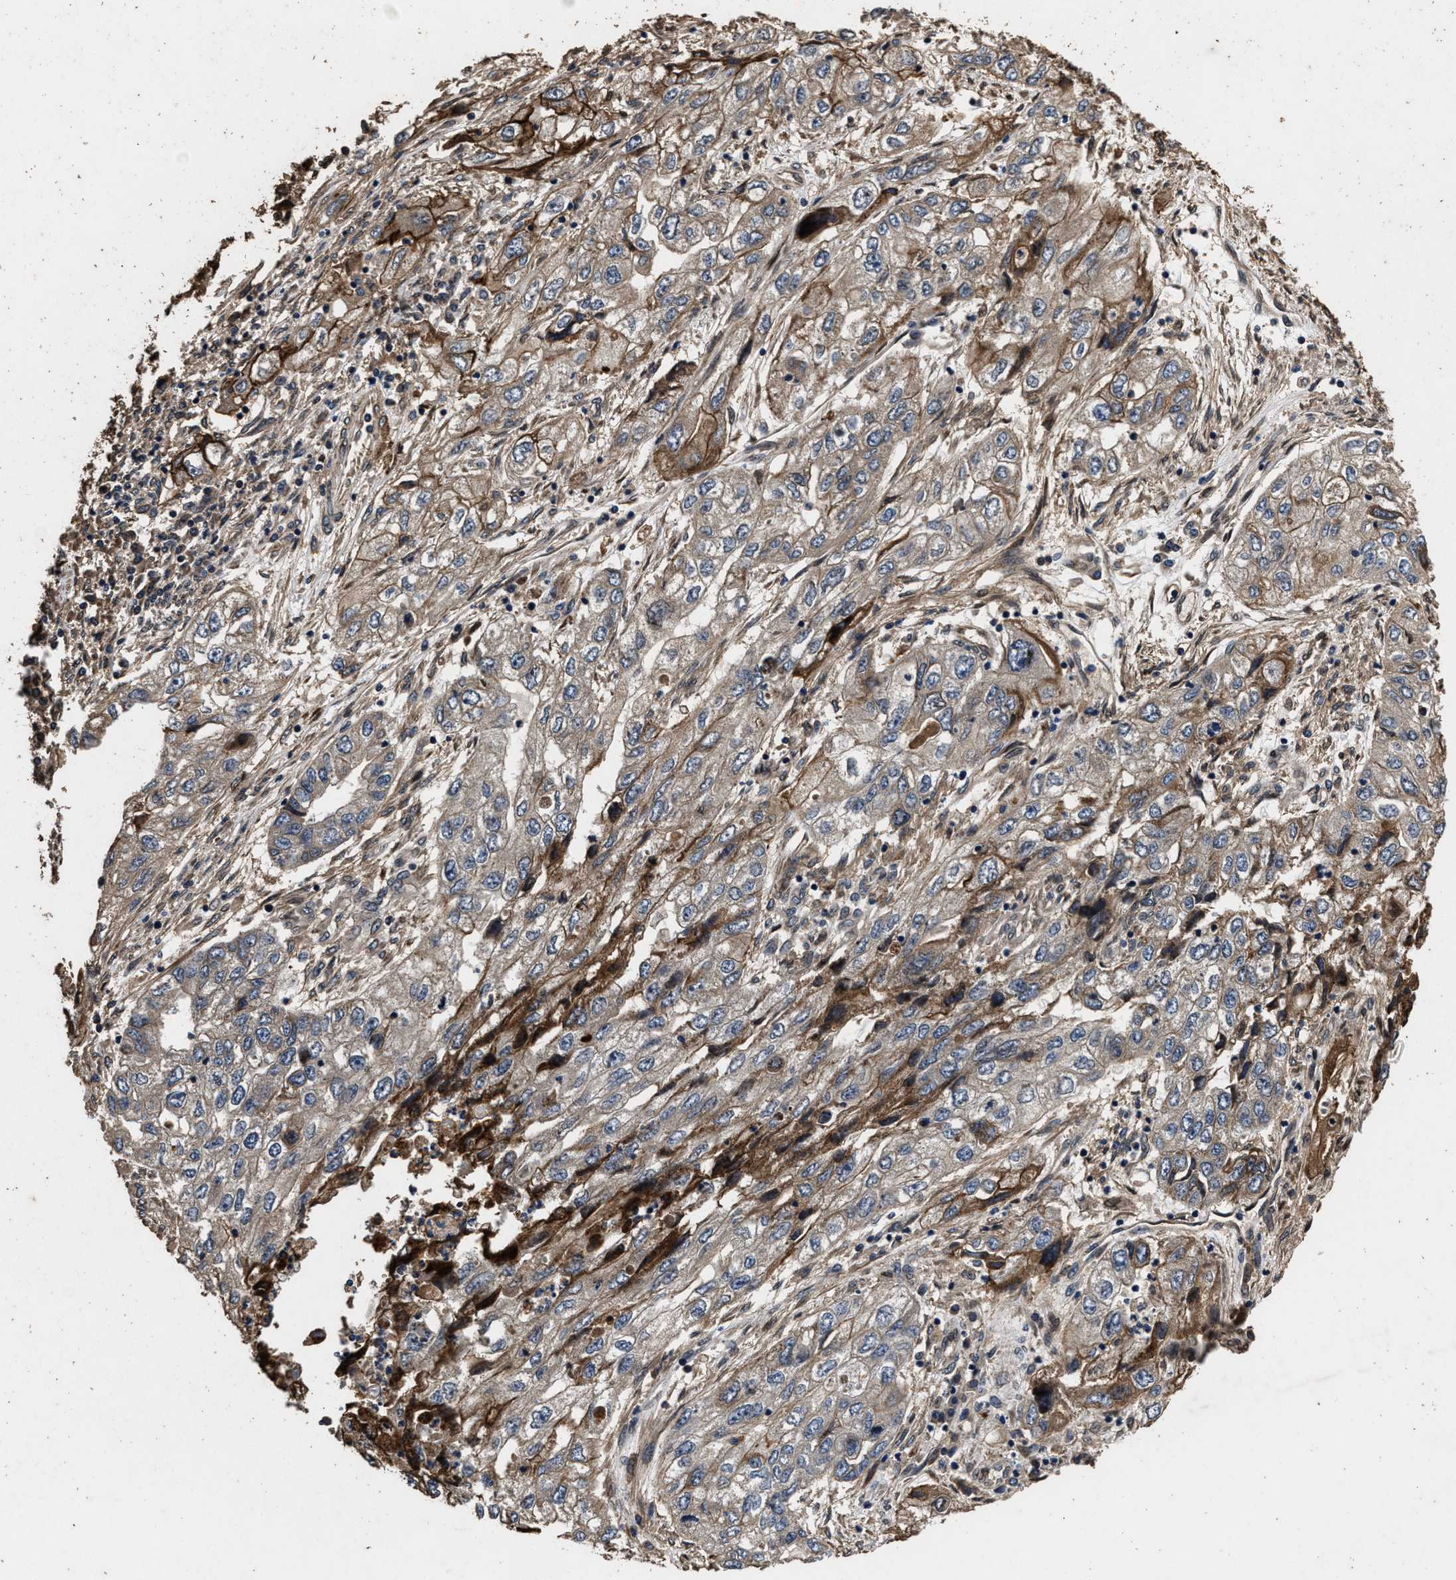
{"staining": {"intensity": "moderate", "quantity": ">75%", "location": "cytoplasmic/membranous"}, "tissue": "endometrial cancer", "cell_type": "Tumor cells", "image_type": "cancer", "snomed": [{"axis": "morphology", "description": "Adenocarcinoma, NOS"}, {"axis": "topography", "description": "Endometrium"}], "caption": "A high-resolution image shows immunohistochemistry (IHC) staining of endometrial cancer, which exhibits moderate cytoplasmic/membranous positivity in about >75% of tumor cells.", "gene": "ACCS", "patient": {"sex": "female", "age": 49}}